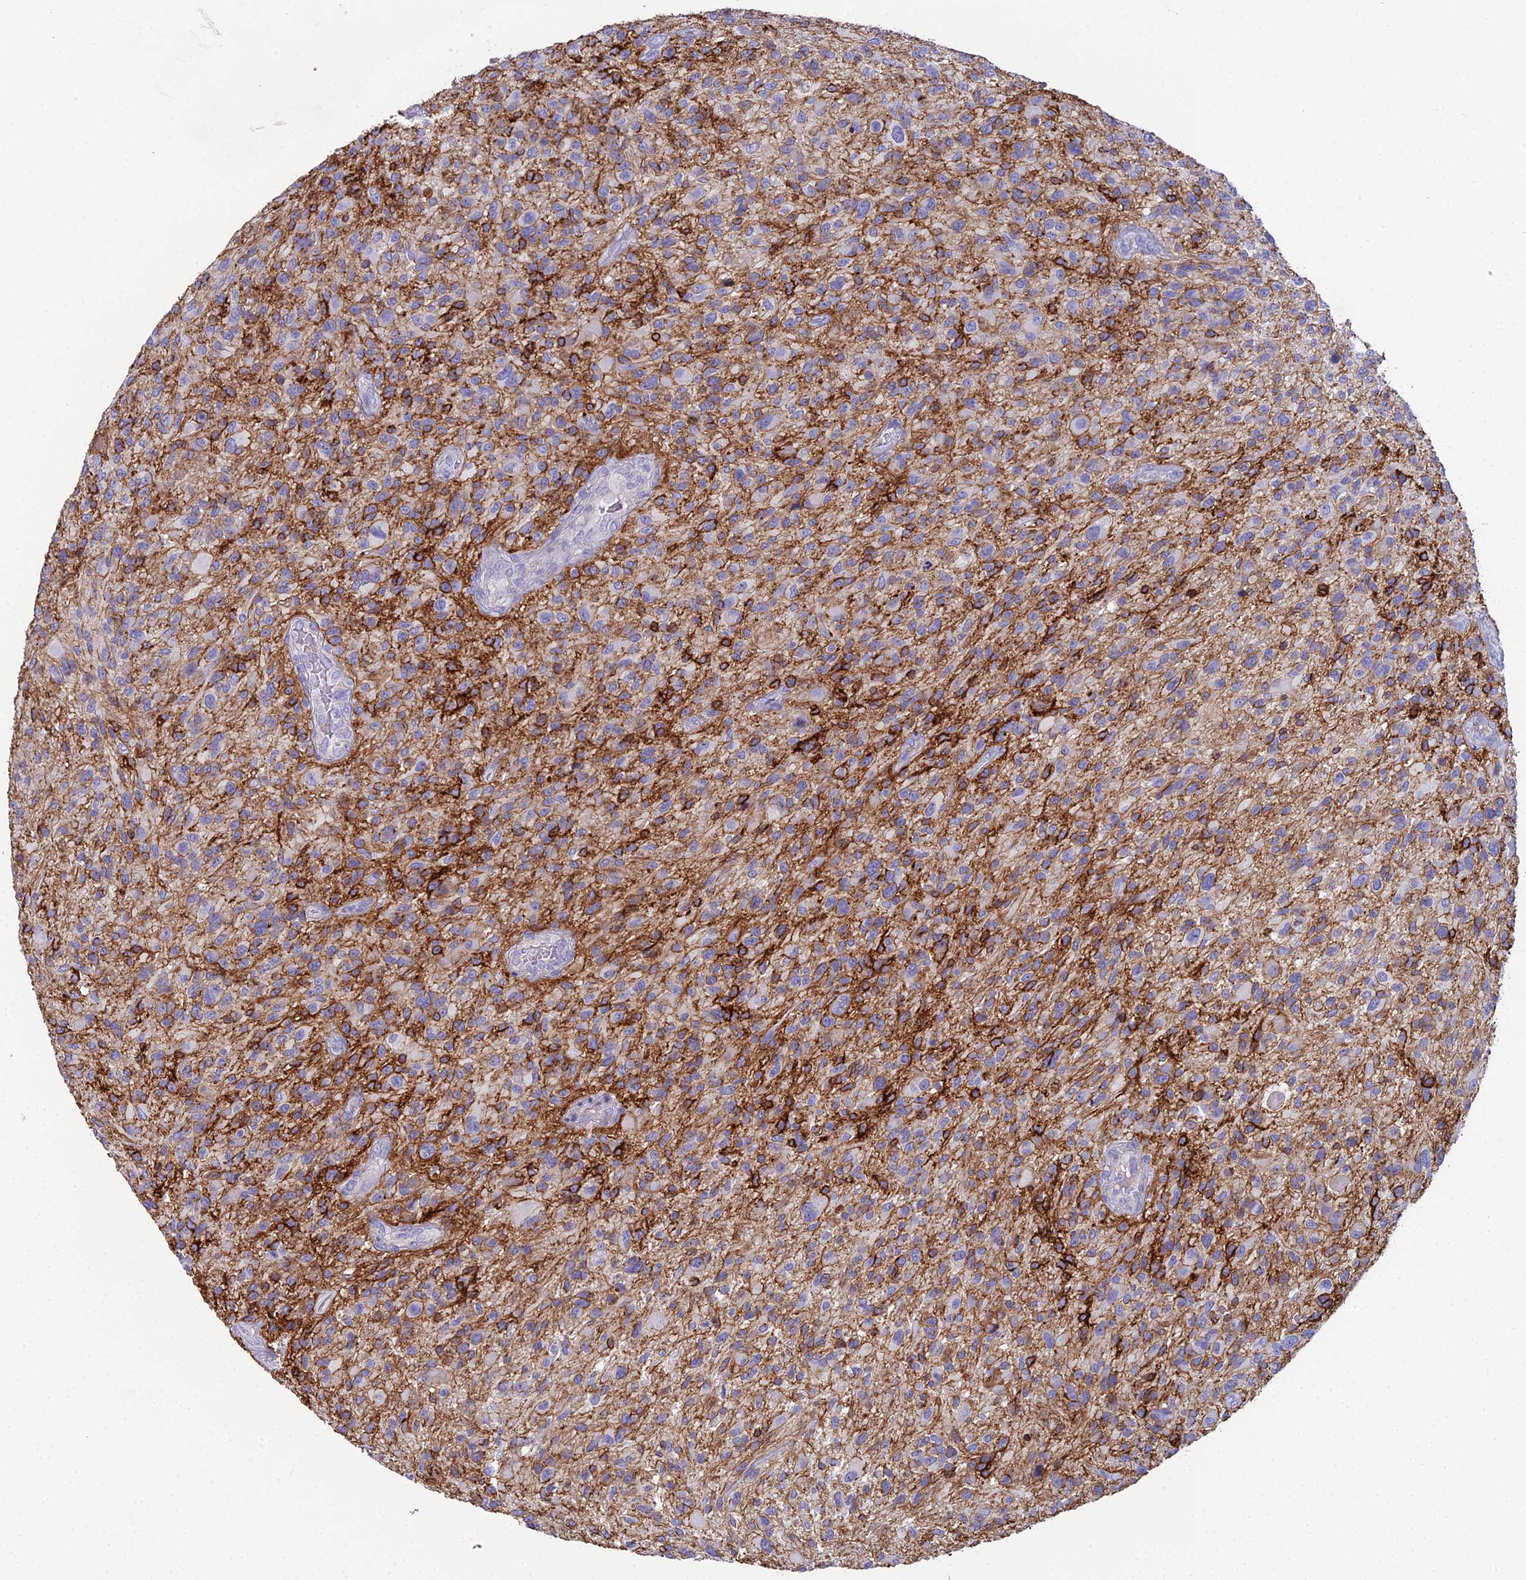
{"staining": {"intensity": "moderate", "quantity": "<25%", "location": "cytoplasmic/membranous"}, "tissue": "glioma", "cell_type": "Tumor cells", "image_type": "cancer", "snomed": [{"axis": "morphology", "description": "Glioma, malignant, High grade"}, {"axis": "topography", "description": "Brain"}], "caption": "Tumor cells display moderate cytoplasmic/membranous expression in about <25% of cells in glioma.", "gene": "NCAM1", "patient": {"sex": "male", "age": 47}}